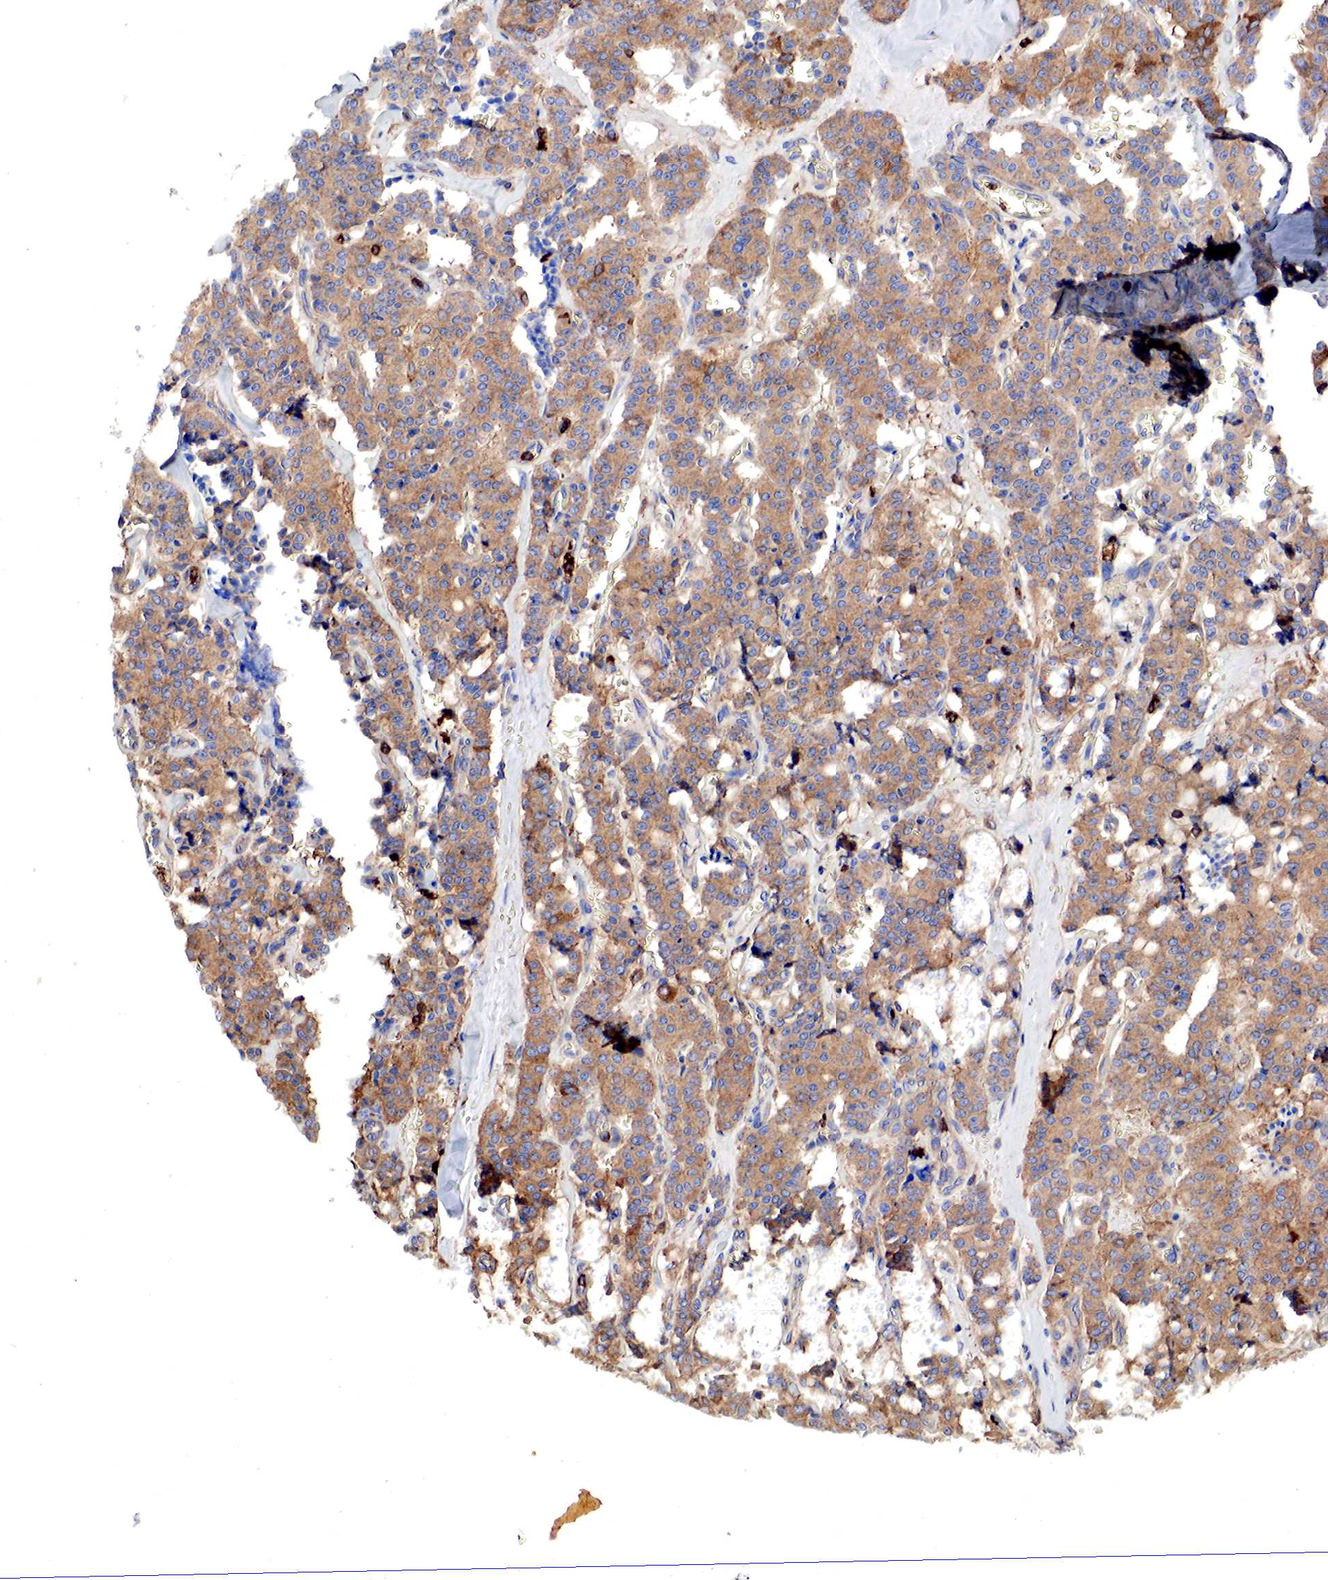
{"staining": {"intensity": "moderate", "quantity": ">75%", "location": "cytoplasmic/membranous"}, "tissue": "carcinoid", "cell_type": "Tumor cells", "image_type": "cancer", "snomed": [{"axis": "morphology", "description": "Carcinoid, malignant, NOS"}, {"axis": "topography", "description": "Bronchus"}], "caption": "Approximately >75% of tumor cells in human carcinoid reveal moderate cytoplasmic/membranous protein staining as visualized by brown immunohistochemical staining.", "gene": "G6PD", "patient": {"sex": "male", "age": 55}}